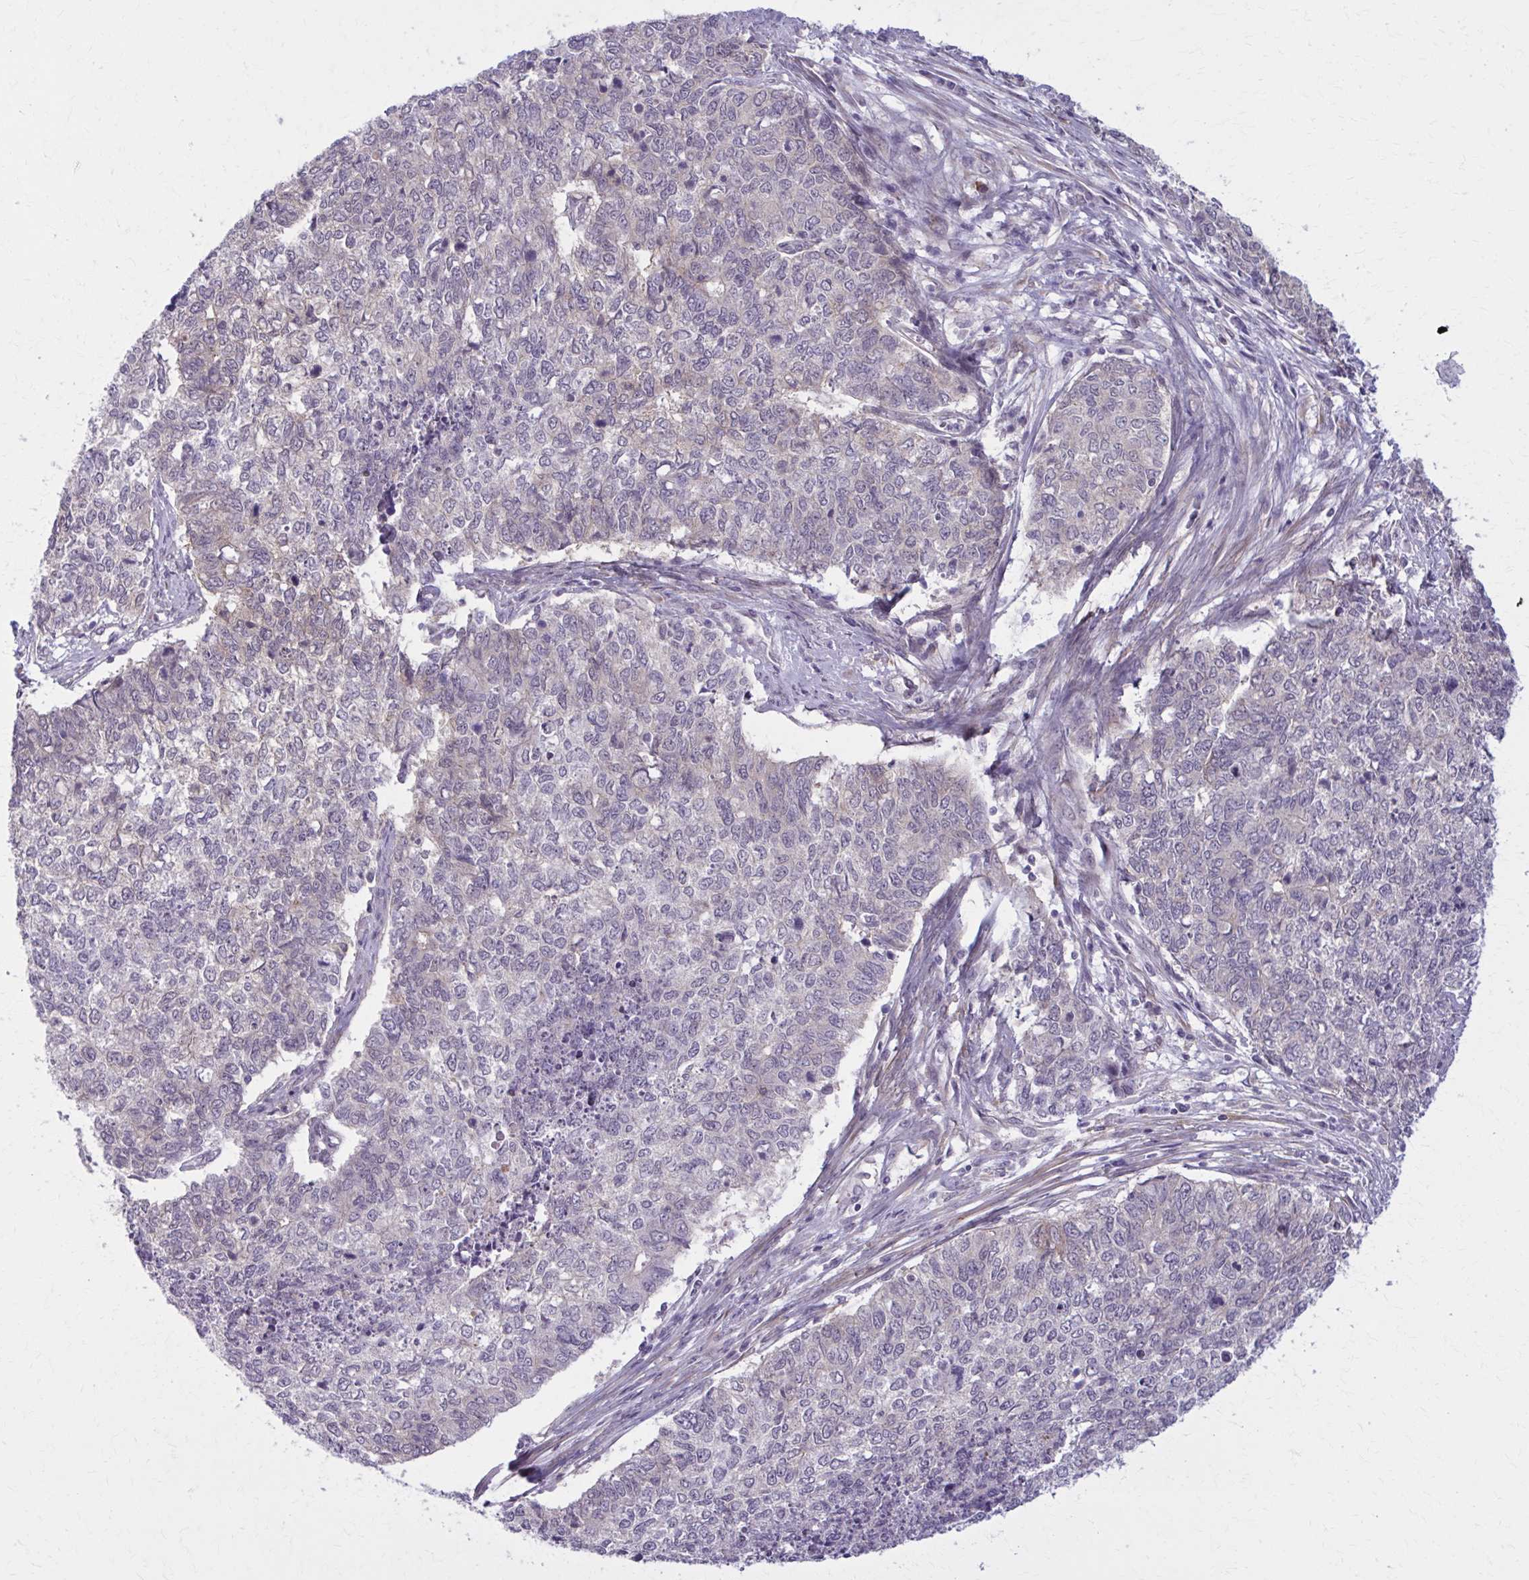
{"staining": {"intensity": "negative", "quantity": "none", "location": "none"}, "tissue": "cervical cancer", "cell_type": "Tumor cells", "image_type": "cancer", "snomed": [{"axis": "morphology", "description": "Adenocarcinoma, NOS"}, {"axis": "topography", "description": "Cervix"}], "caption": "The photomicrograph exhibits no significant positivity in tumor cells of adenocarcinoma (cervical).", "gene": "NUMBL", "patient": {"sex": "female", "age": 63}}